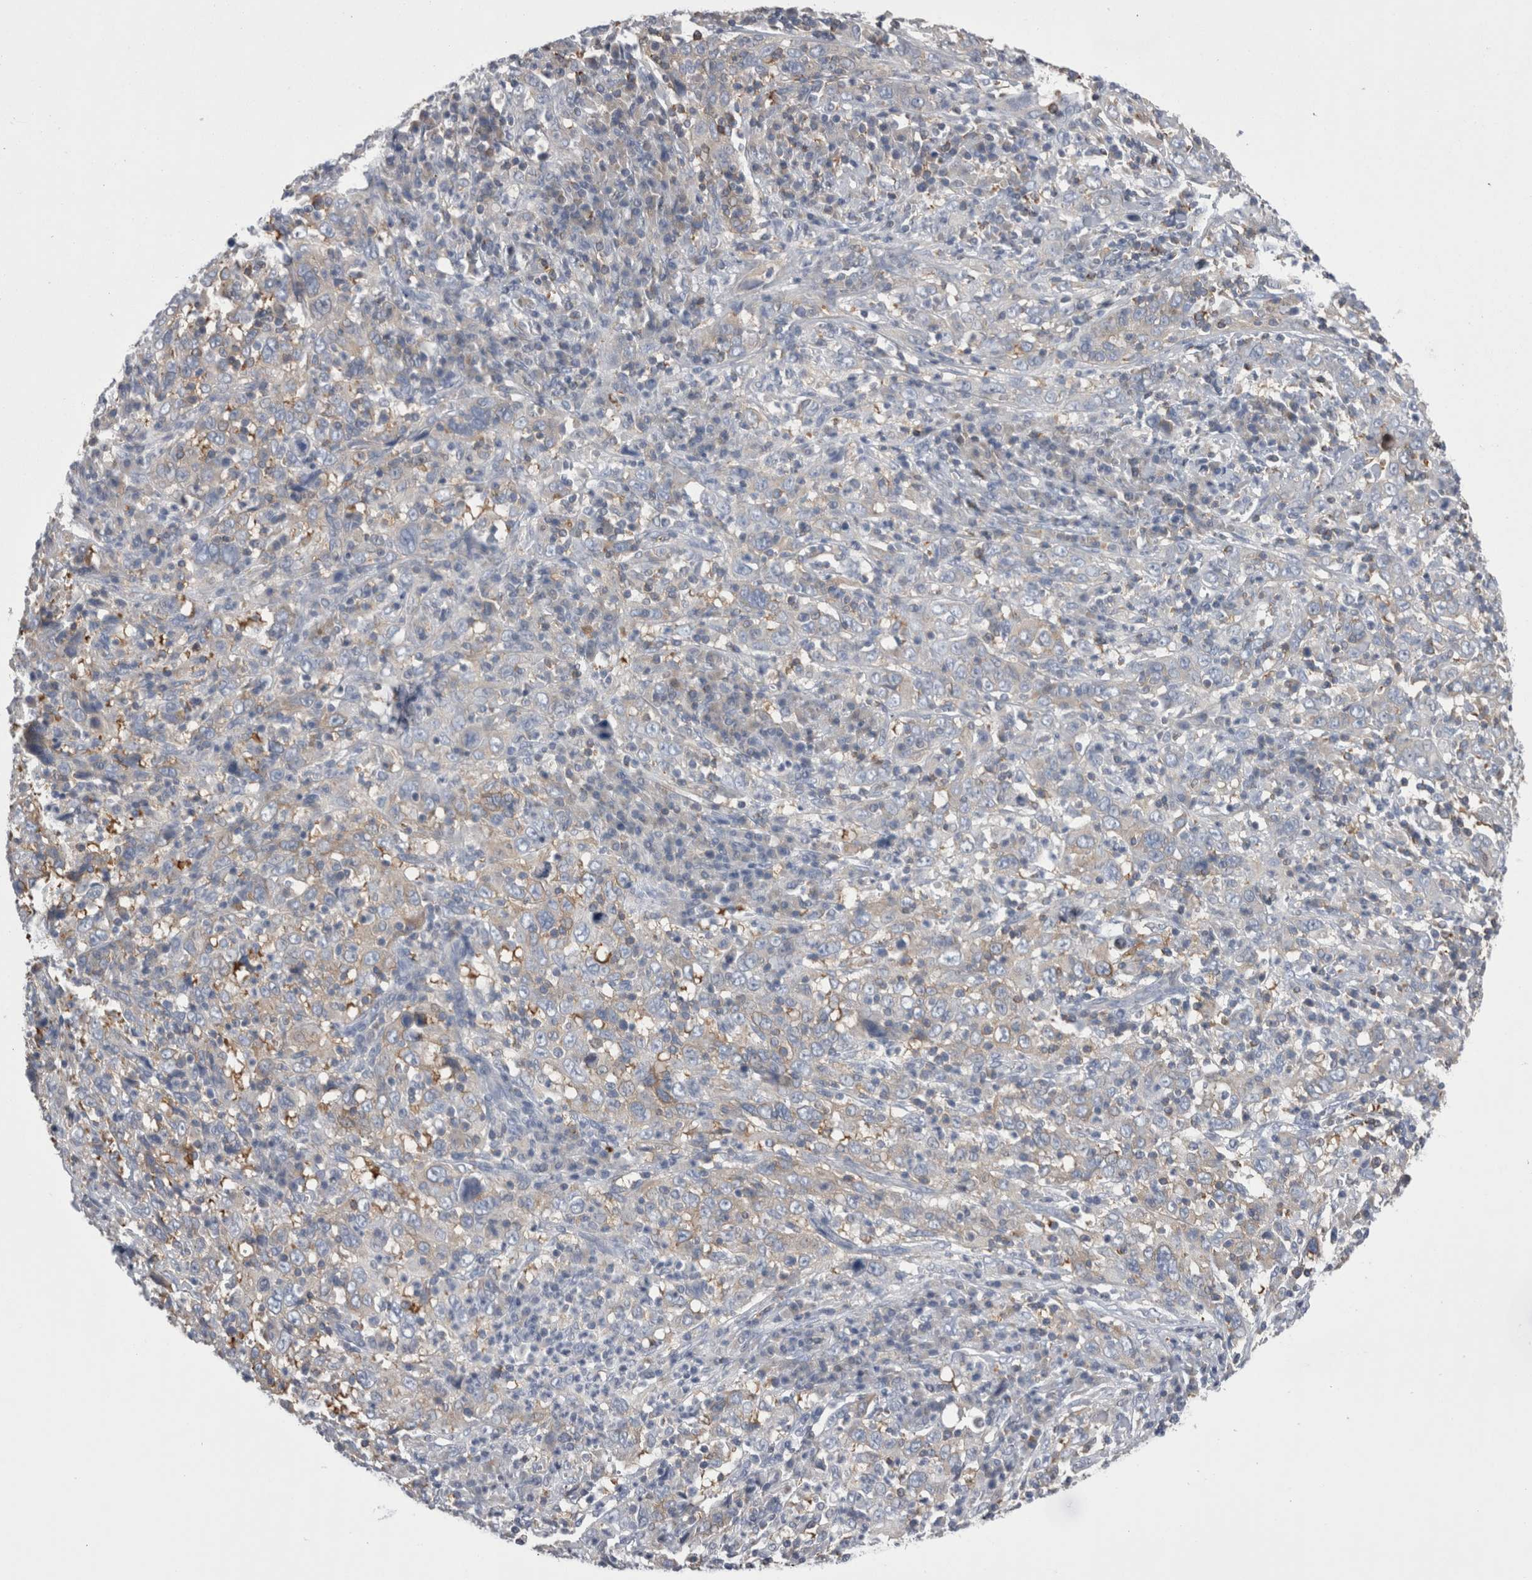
{"staining": {"intensity": "moderate", "quantity": "<25%", "location": "cytoplasmic/membranous"}, "tissue": "cervical cancer", "cell_type": "Tumor cells", "image_type": "cancer", "snomed": [{"axis": "morphology", "description": "Squamous cell carcinoma, NOS"}, {"axis": "topography", "description": "Cervix"}], "caption": "Protein expression by IHC reveals moderate cytoplasmic/membranous expression in approximately <25% of tumor cells in cervical cancer (squamous cell carcinoma). (Brightfield microscopy of DAB IHC at high magnification).", "gene": "DCTN6", "patient": {"sex": "female", "age": 46}}